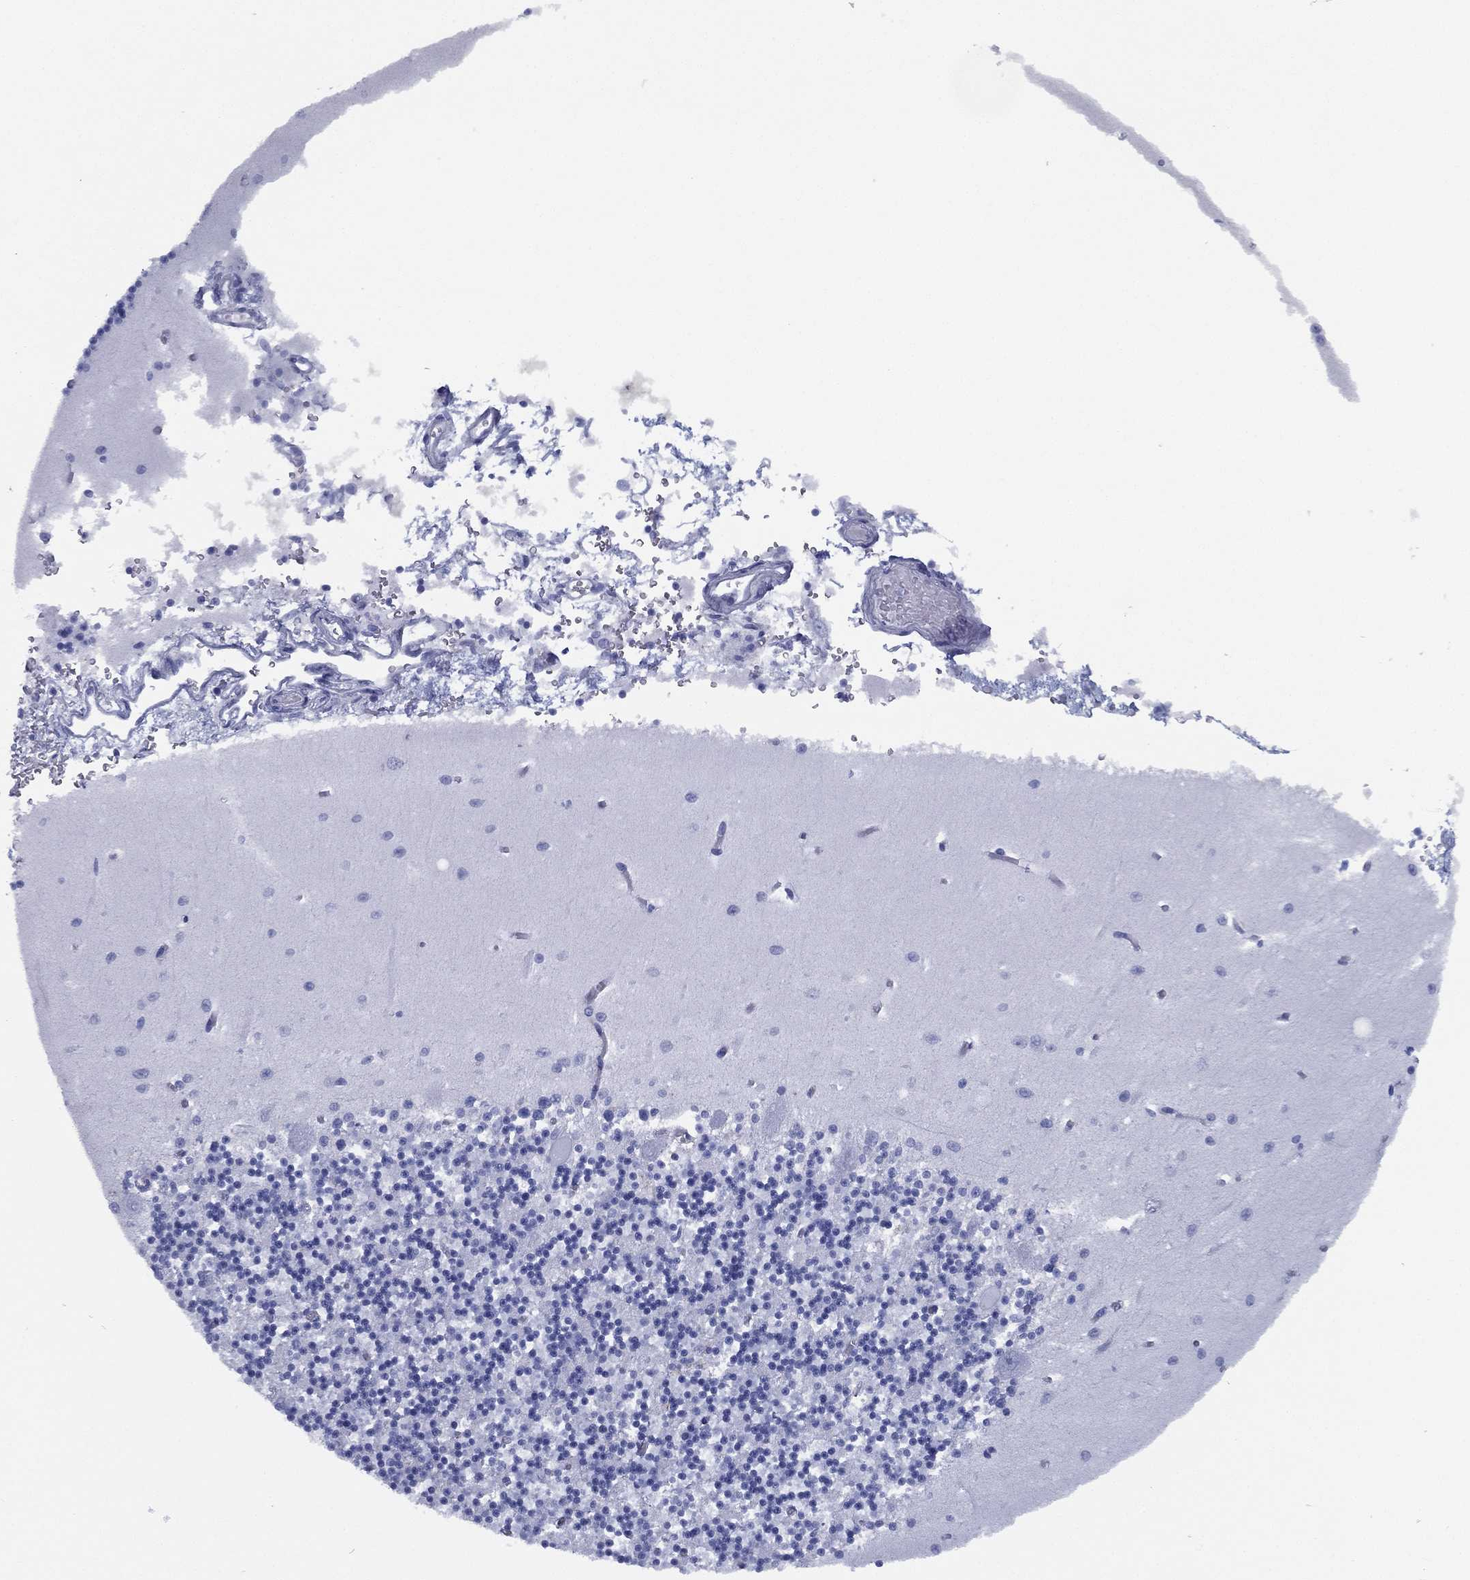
{"staining": {"intensity": "negative", "quantity": "none", "location": "none"}, "tissue": "cerebellum", "cell_type": "Cells in granular layer", "image_type": "normal", "snomed": [{"axis": "morphology", "description": "Normal tissue, NOS"}, {"axis": "topography", "description": "Cerebellum"}], "caption": "A high-resolution photomicrograph shows immunohistochemistry (IHC) staining of benign cerebellum, which exhibits no significant staining in cells in granular layer.", "gene": "TMEM252", "patient": {"sex": "female", "age": 64}}